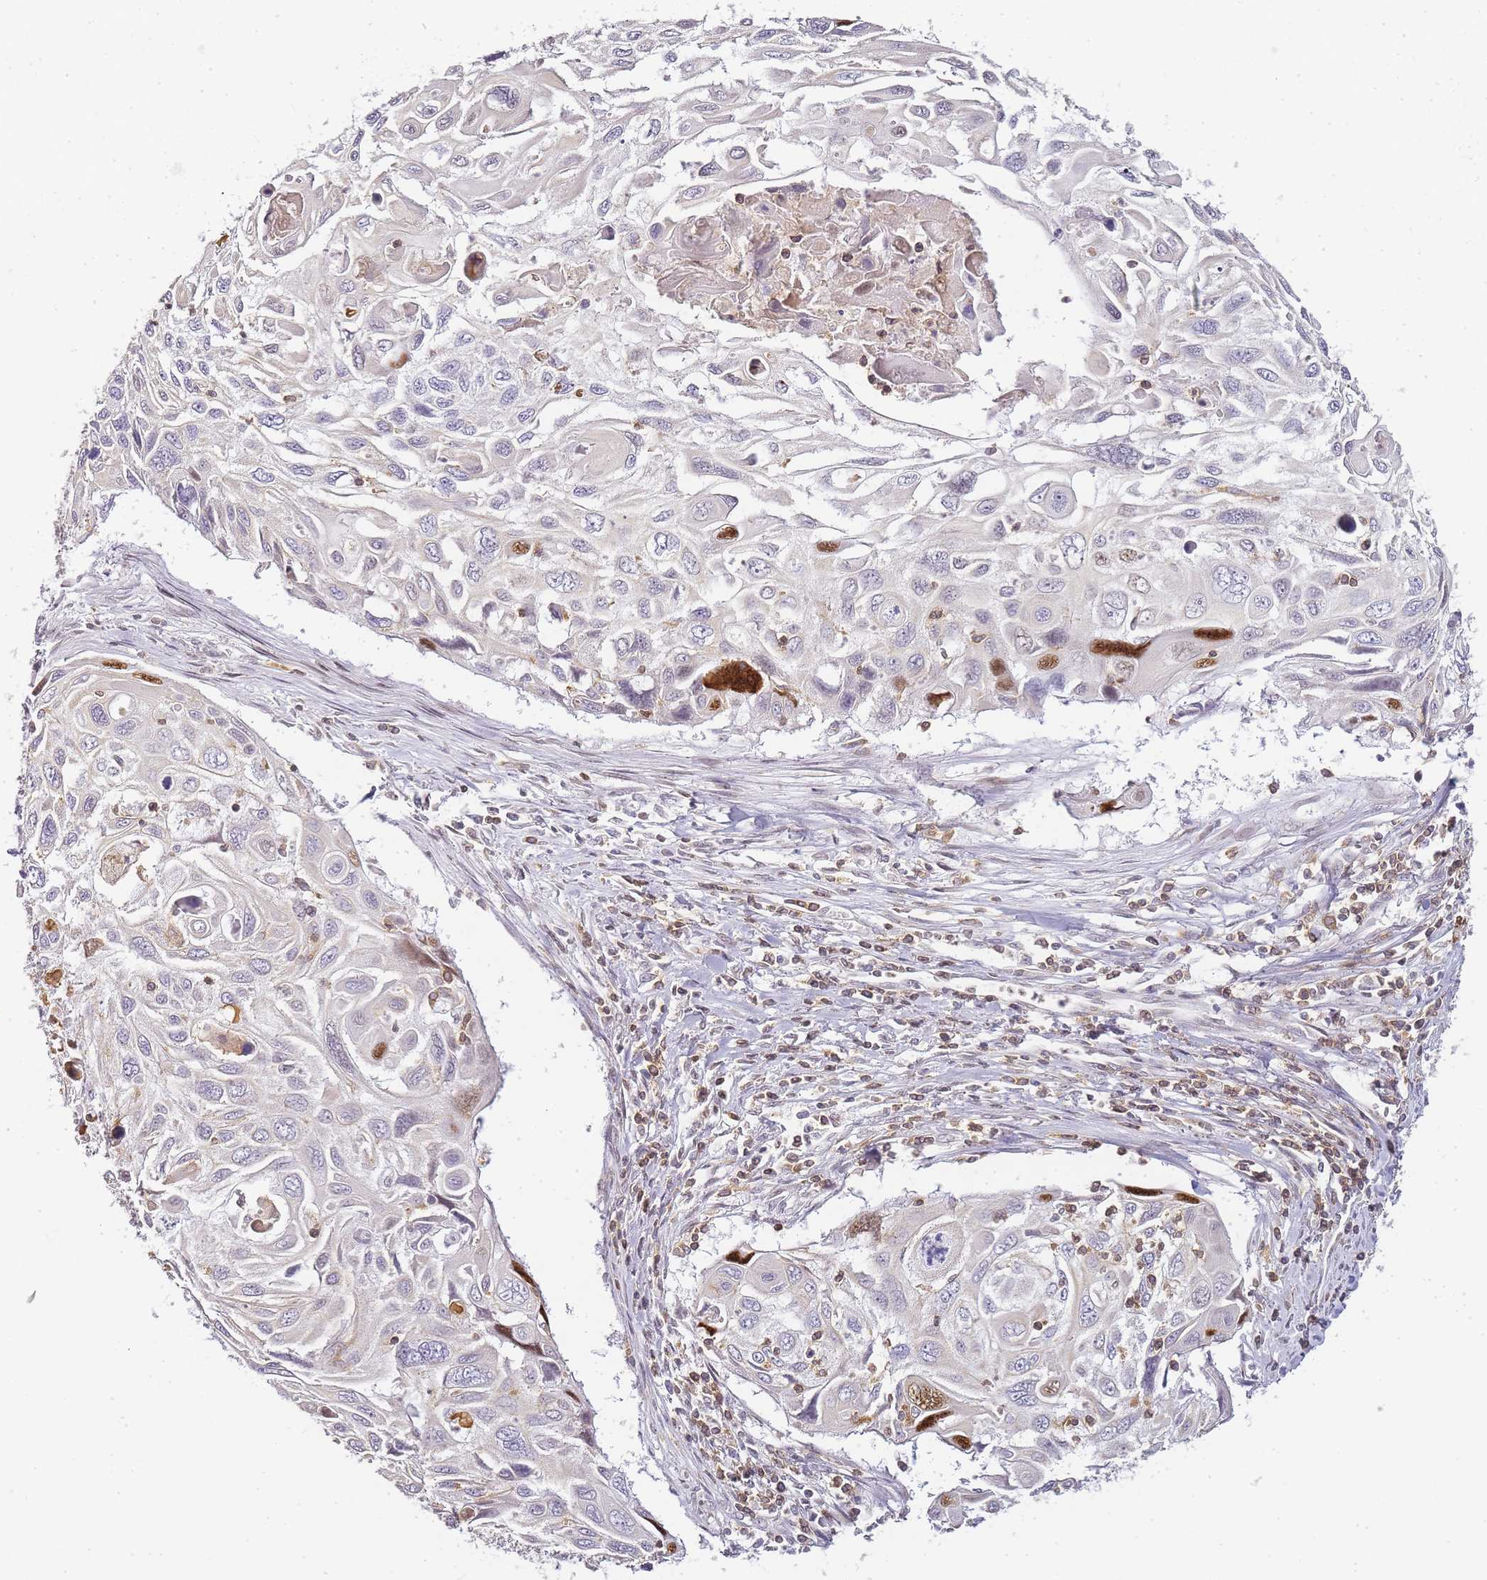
{"staining": {"intensity": "moderate", "quantity": "<25%", "location": "nuclear"}, "tissue": "cervical cancer", "cell_type": "Tumor cells", "image_type": "cancer", "snomed": [{"axis": "morphology", "description": "Squamous cell carcinoma, NOS"}, {"axis": "topography", "description": "Cervix"}], "caption": "The histopathology image shows a brown stain indicating the presence of a protein in the nuclear of tumor cells in cervical squamous cell carcinoma.", "gene": "JAKMIP1", "patient": {"sex": "female", "age": 70}}